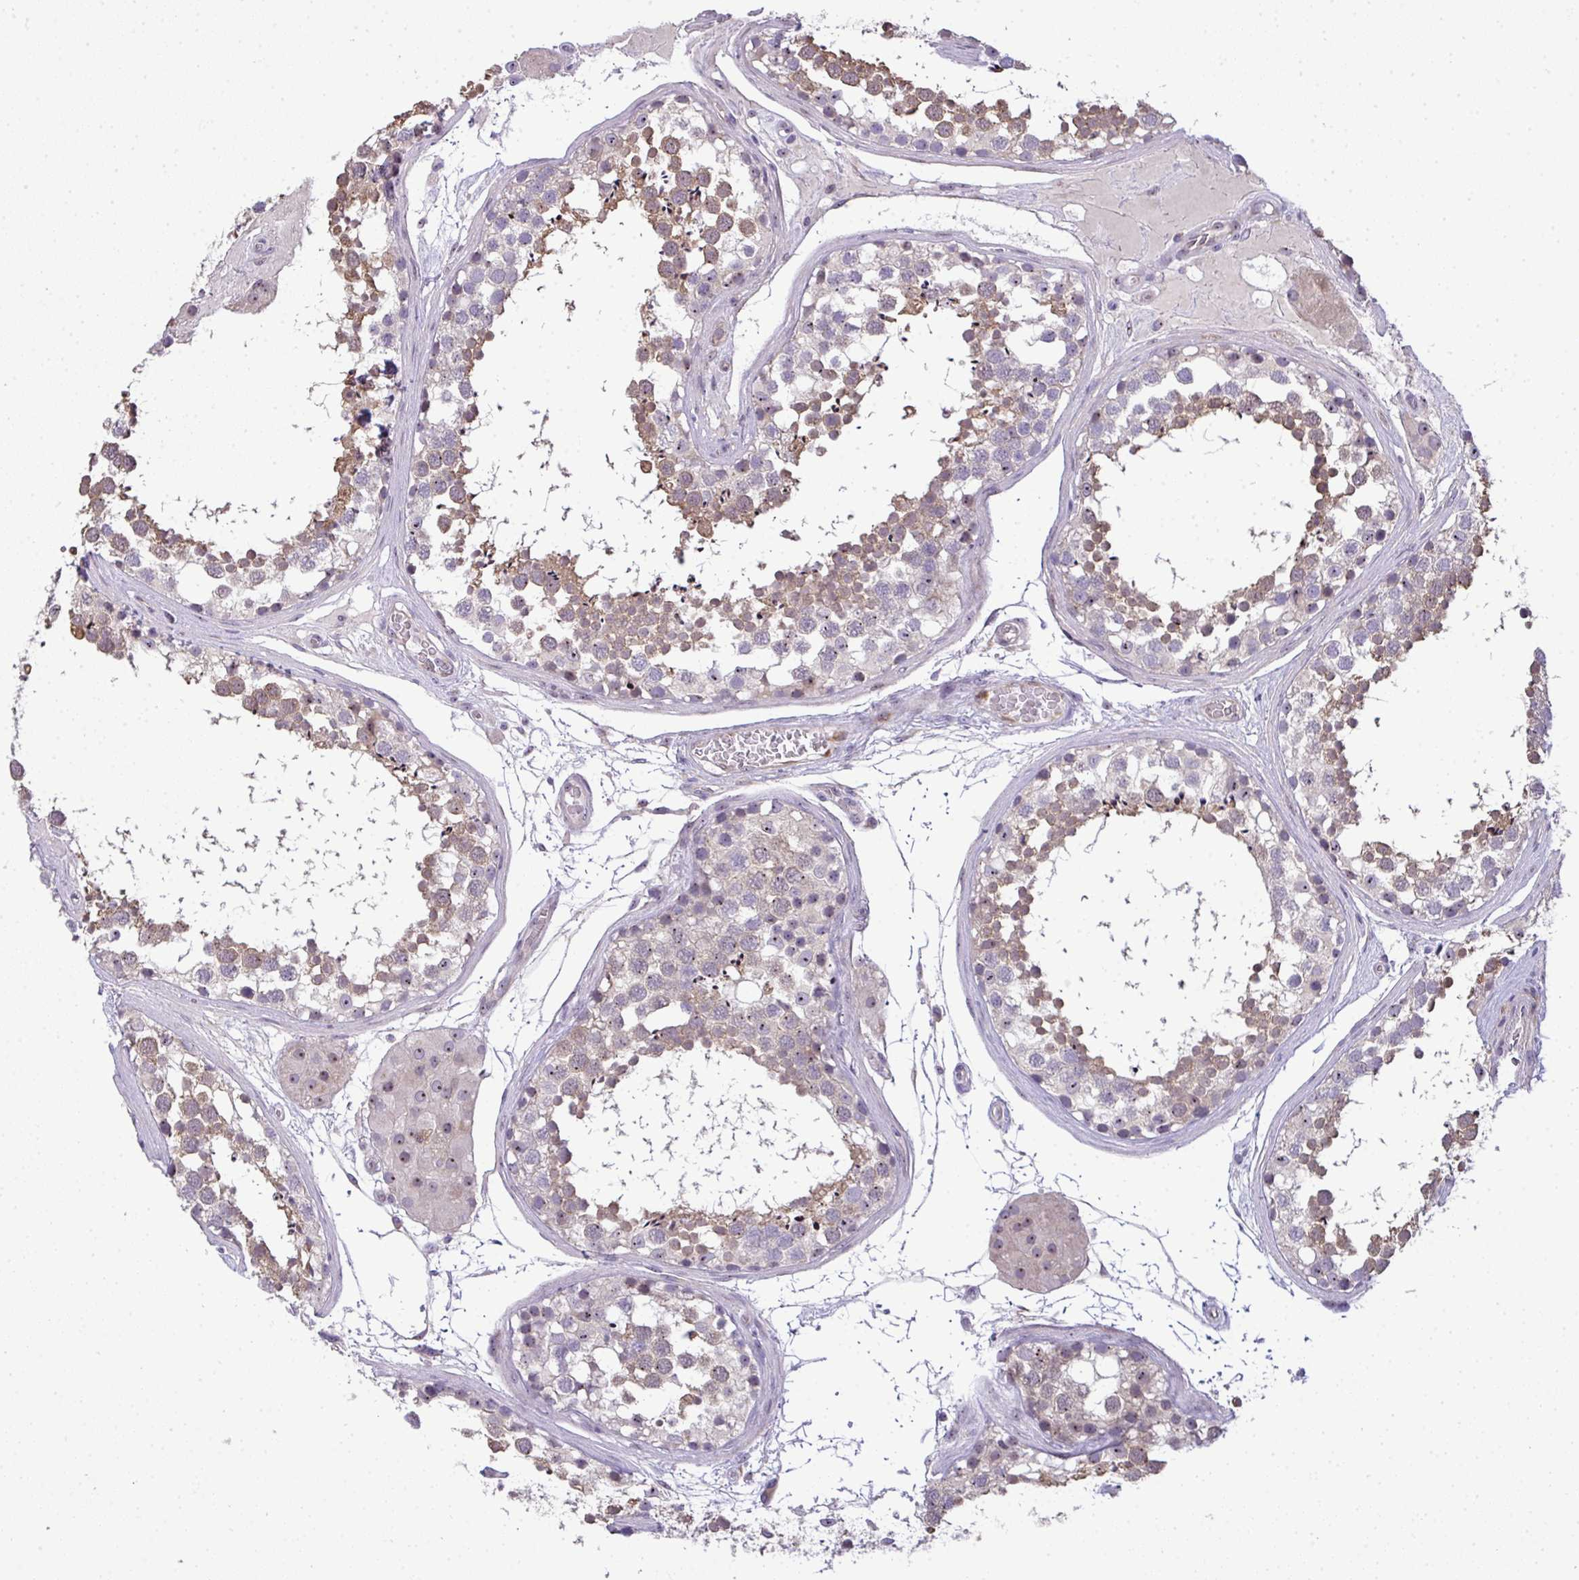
{"staining": {"intensity": "weak", "quantity": "25%-75%", "location": "cytoplasmic/membranous,nuclear"}, "tissue": "testis", "cell_type": "Cells in seminiferous ducts", "image_type": "normal", "snomed": [{"axis": "morphology", "description": "Normal tissue, NOS"}, {"axis": "morphology", "description": "Seminoma, NOS"}, {"axis": "topography", "description": "Testis"}], "caption": "The photomicrograph exhibits staining of normal testis, revealing weak cytoplasmic/membranous,nuclear protein expression (brown color) within cells in seminiferous ducts.", "gene": "NT5C1A", "patient": {"sex": "male", "age": 65}}